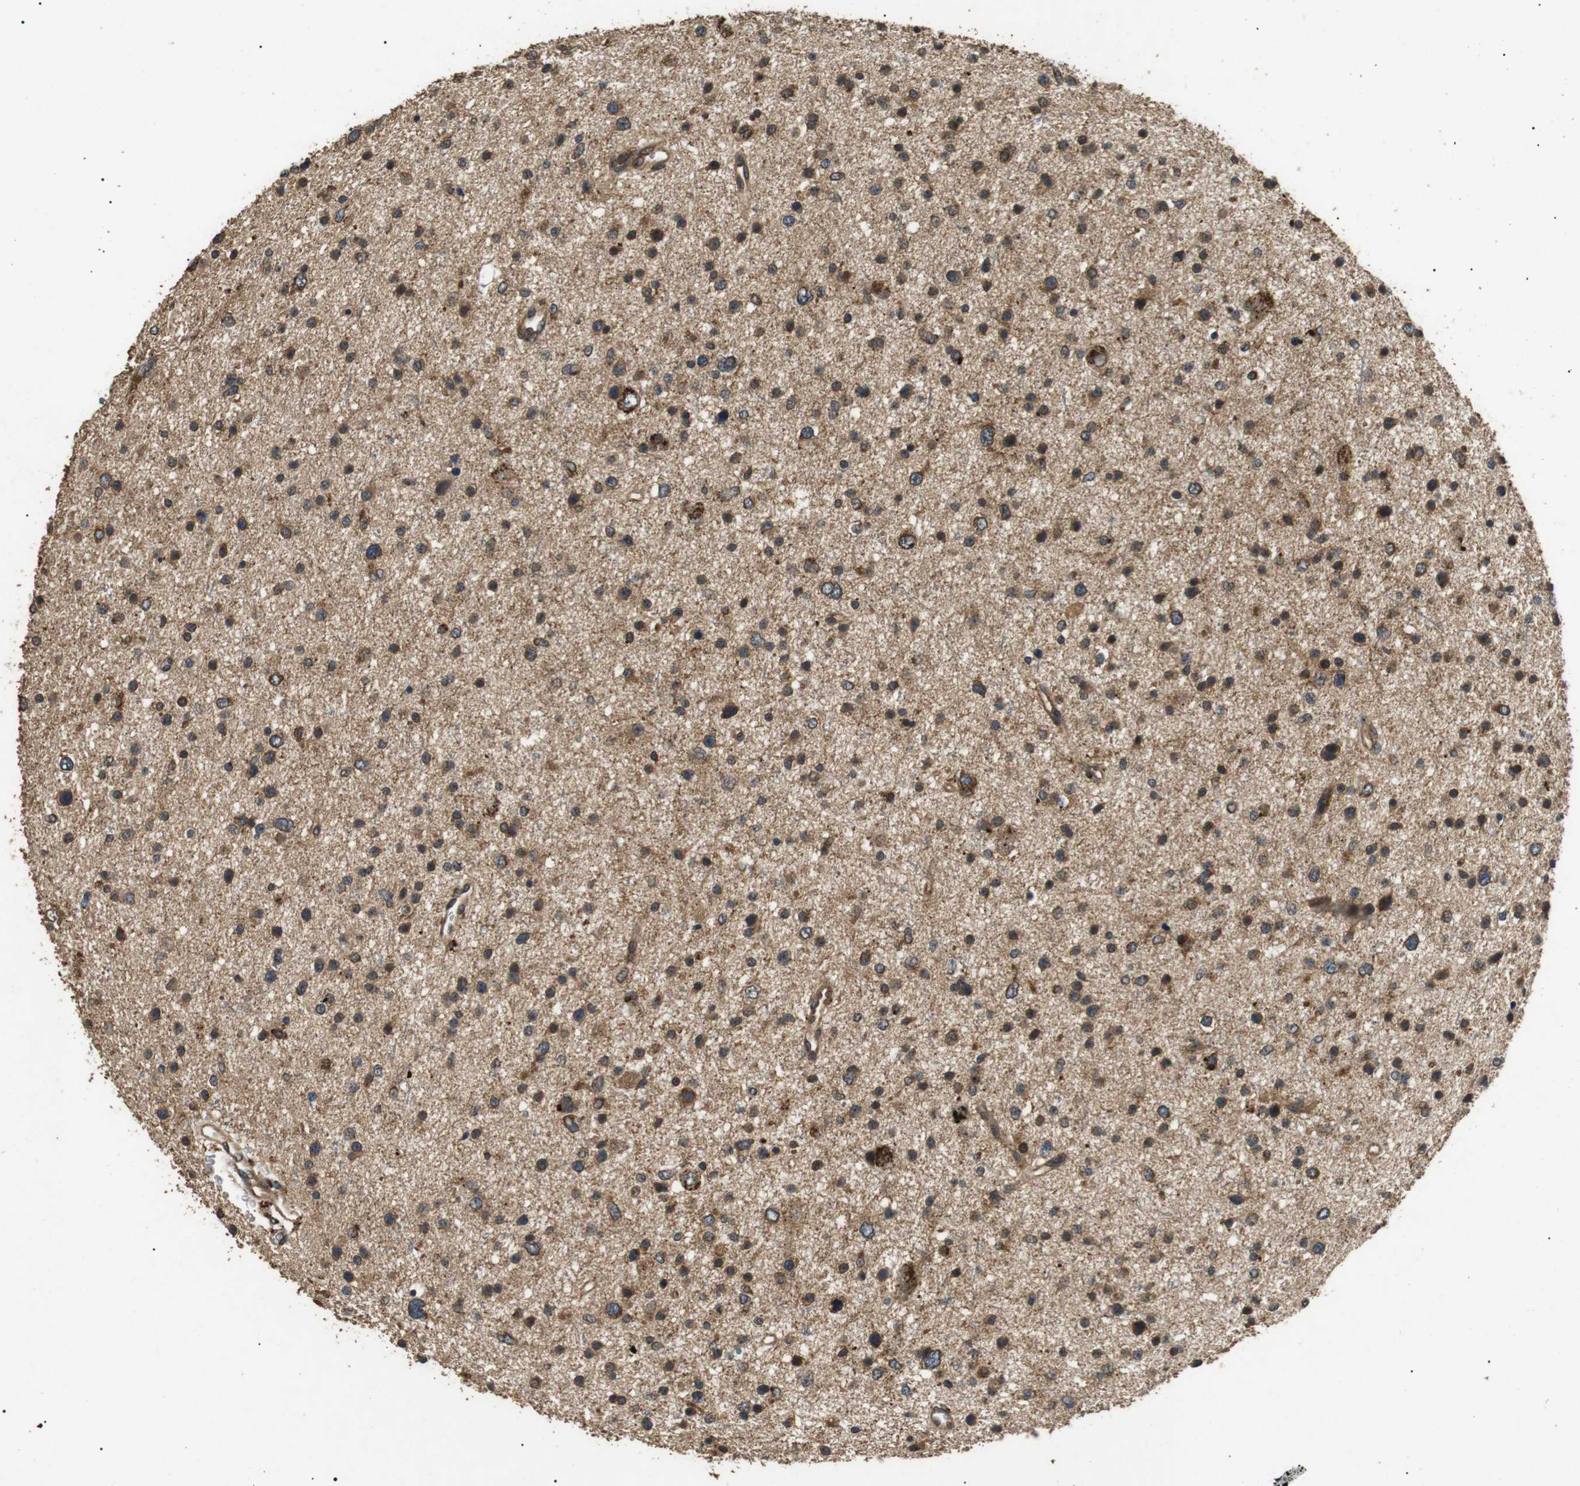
{"staining": {"intensity": "moderate", "quantity": ">75%", "location": "cytoplasmic/membranous"}, "tissue": "glioma", "cell_type": "Tumor cells", "image_type": "cancer", "snomed": [{"axis": "morphology", "description": "Glioma, malignant, Low grade"}, {"axis": "topography", "description": "Brain"}], "caption": "This is an image of immunohistochemistry staining of glioma, which shows moderate expression in the cytoplasmic/membranous of tumor cells.", "gene": "TBC1D15", "patient": {"sex": "female", "age": 37}}